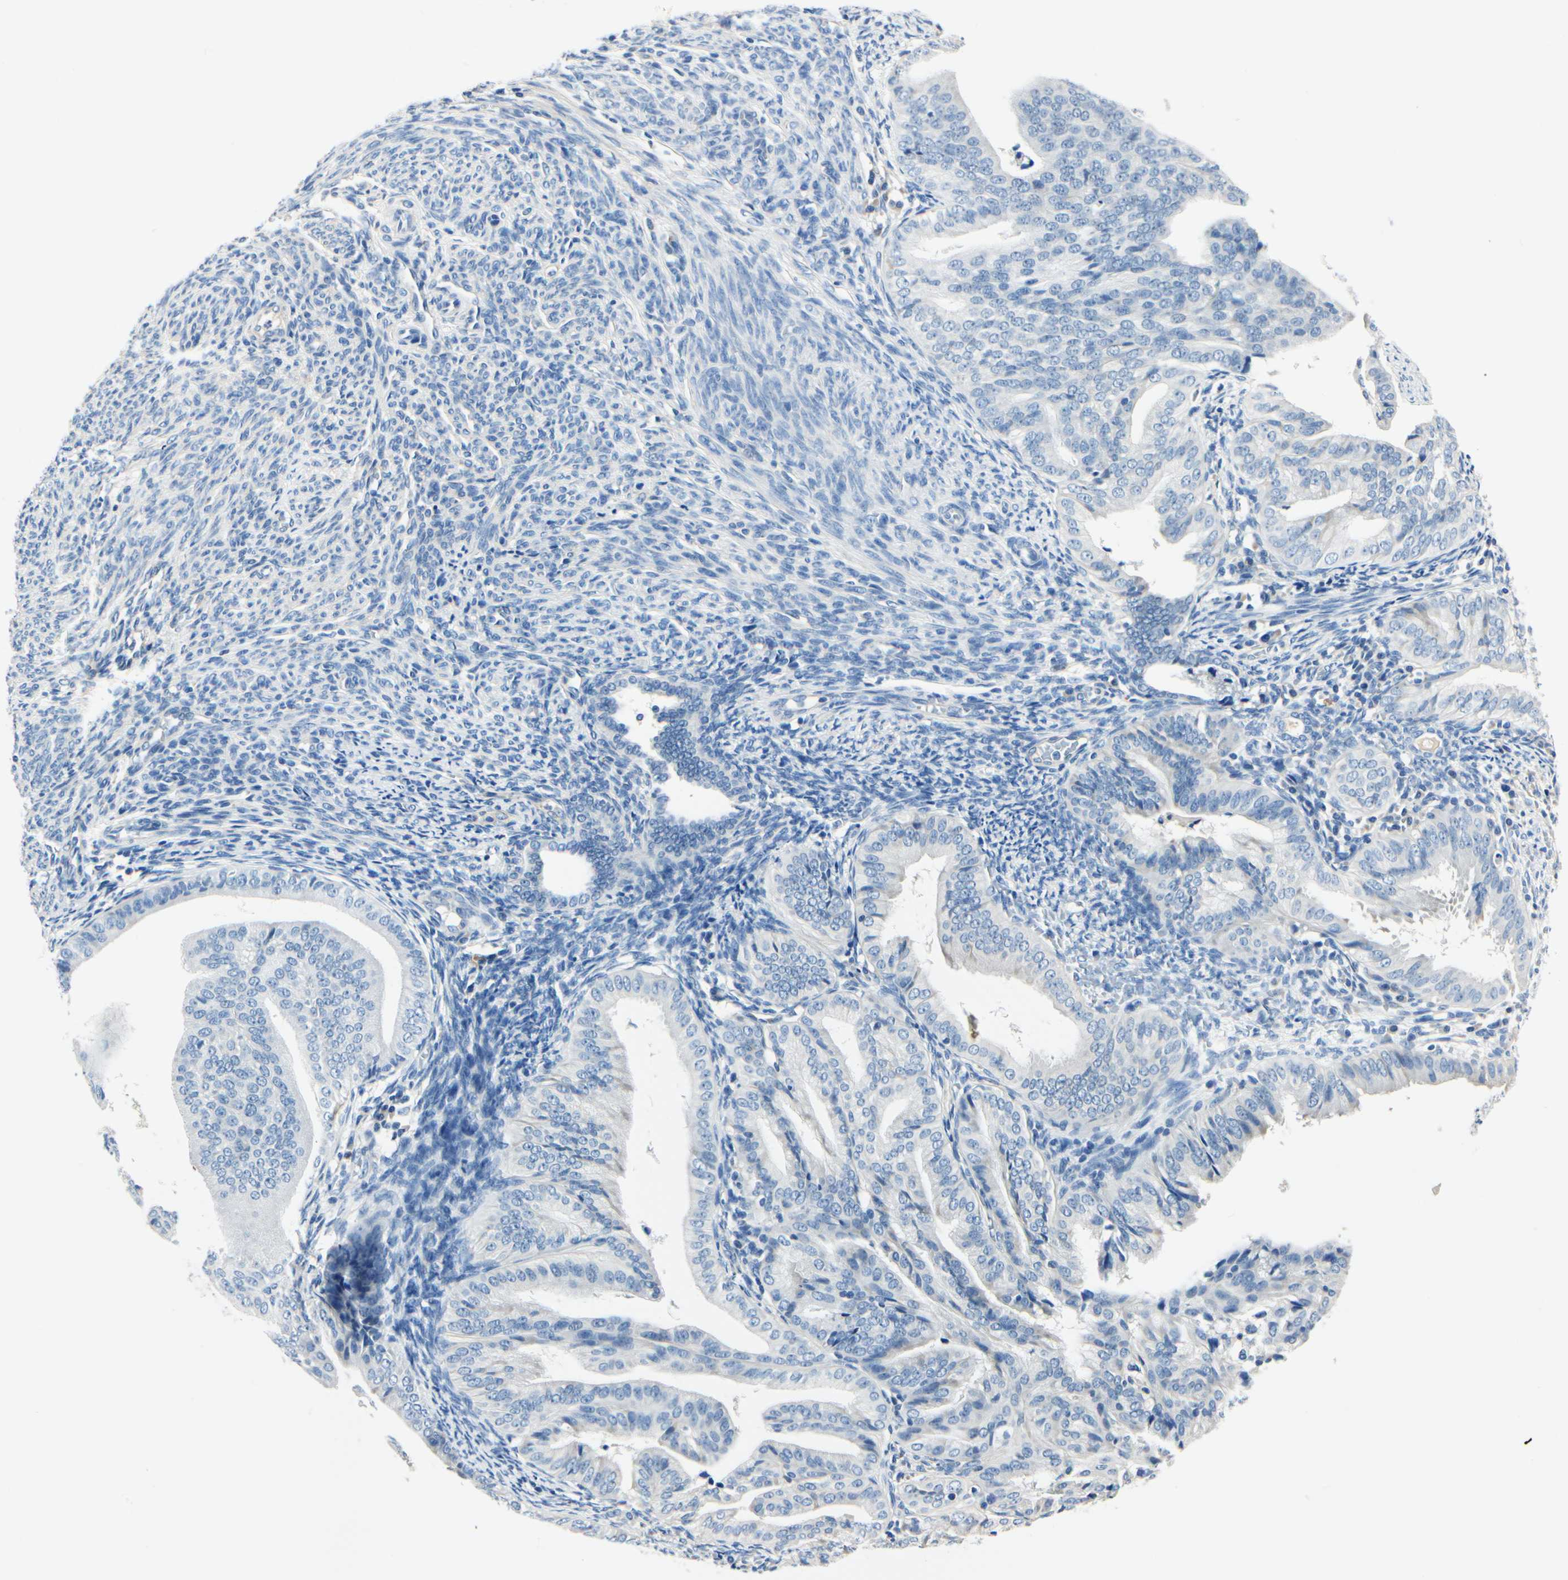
{"staining": {"intensity": "negative", "quantity": "none", "location": "none"}, "tissue": "endometrial cancer", "cell_type": "Tumor cells", "image_type": "cancer", "snomed": [{"axis": "morphology", "description": "Adenocarcinoma, NOS"}, {"axis": "topography", "description": "Endometrium"}], "caption": "Endometrial cancer (adenocarcinoma) stained for a protein using IHC exhibits no positivity tumor cells.", "gene": "TGFBR3", "patient": {"sex": "female", "age": 58}}